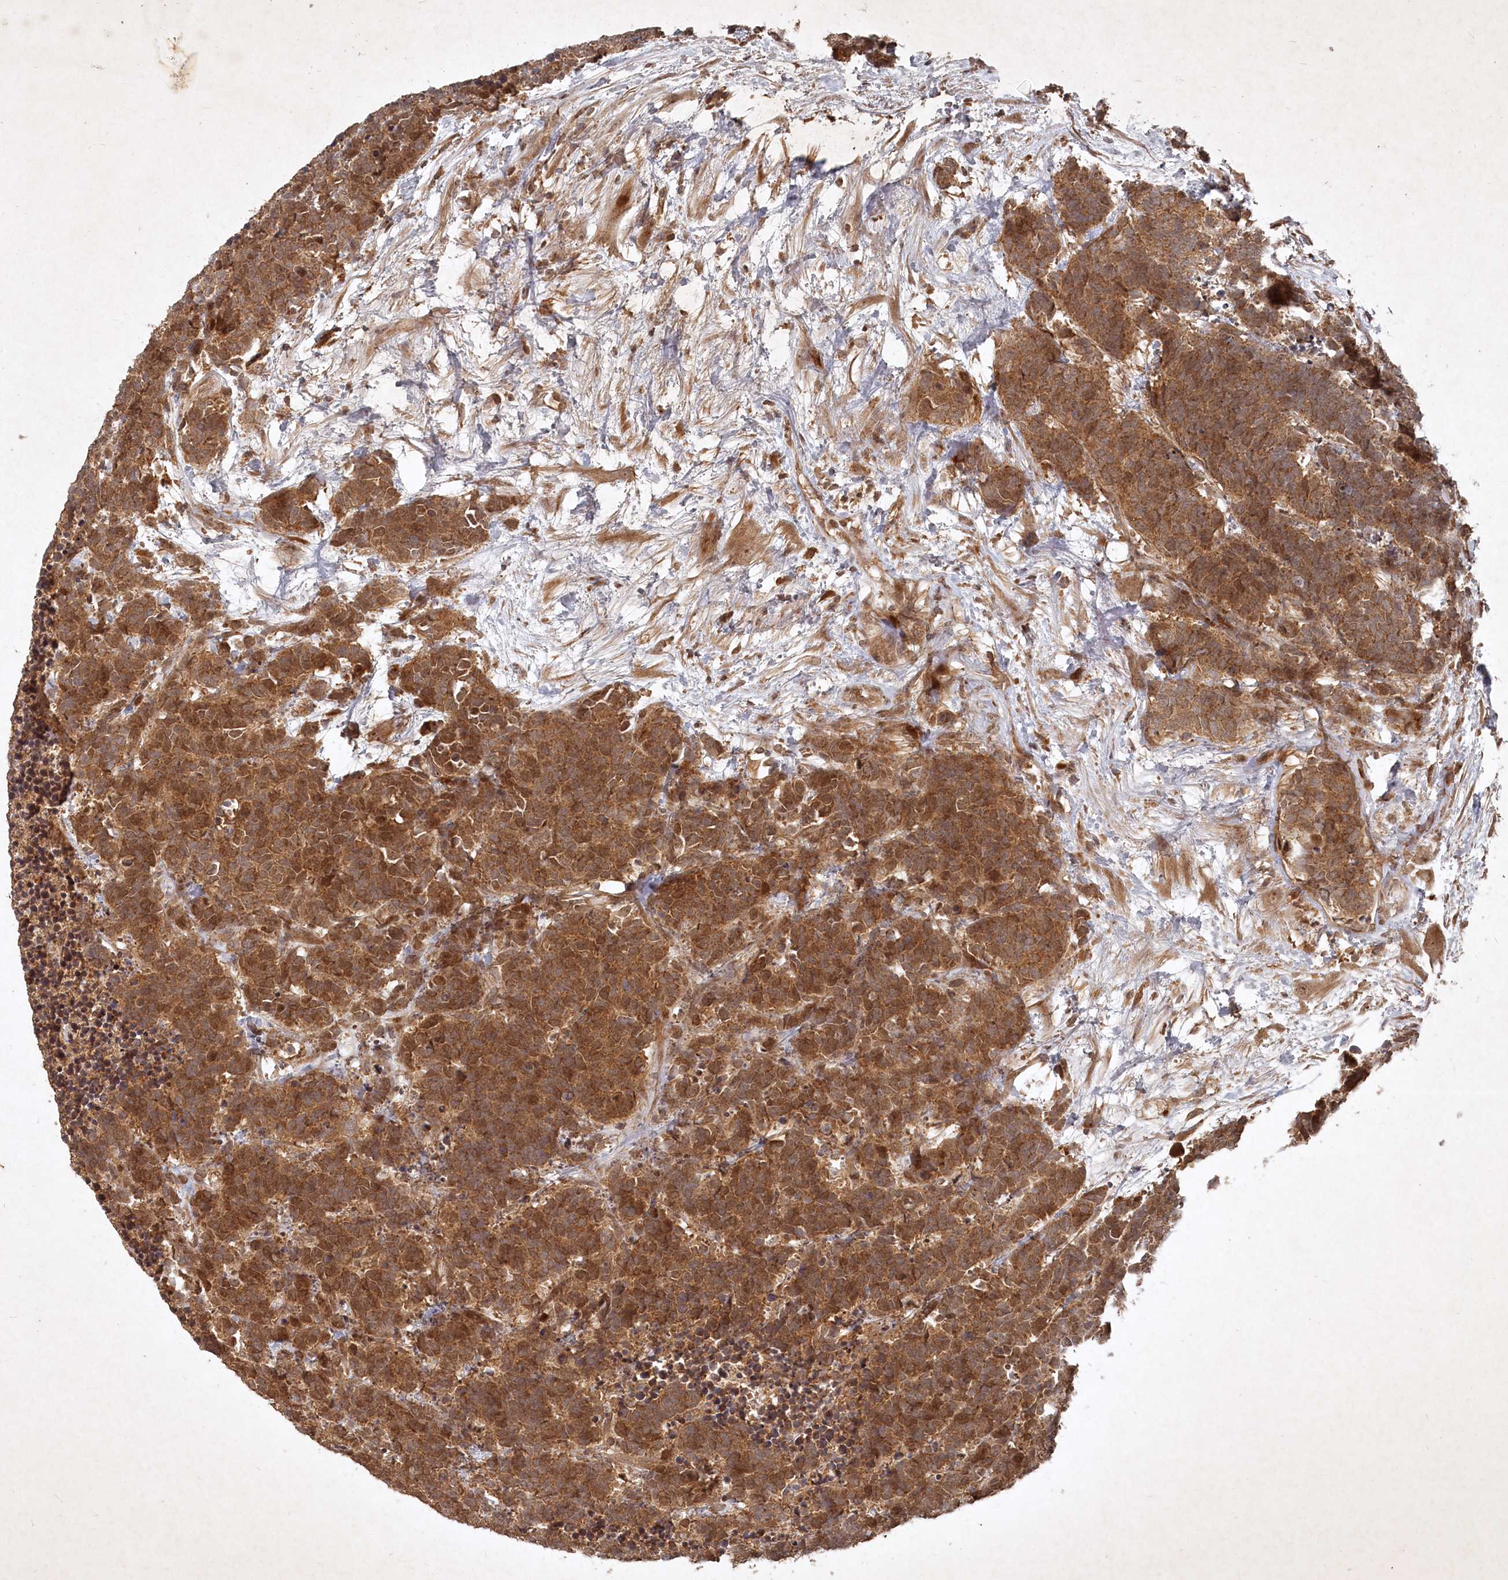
{"staining": {"intensity": "moderate", "quantity": ">75%", "location": "cytoplasmic/membranous,nuclear"}, "tissue": "carcinoid", "cell_type": "Tumor cells", "image_type": "cancer", "snomed": [{"axis": "morphology", "description": "Carcinoma, NOS"}, {"axis": "morphology", "description": "Carcinoid, malignant, NOS"}, {"axis": "topography", "description": "Urinary bladder"}], "caption": "Carcinoid stained with a protein marker exhibits moderate staining in tumor cells.", "gene": "UNC93A", "patient": {"sex": "male", "age": 57}}